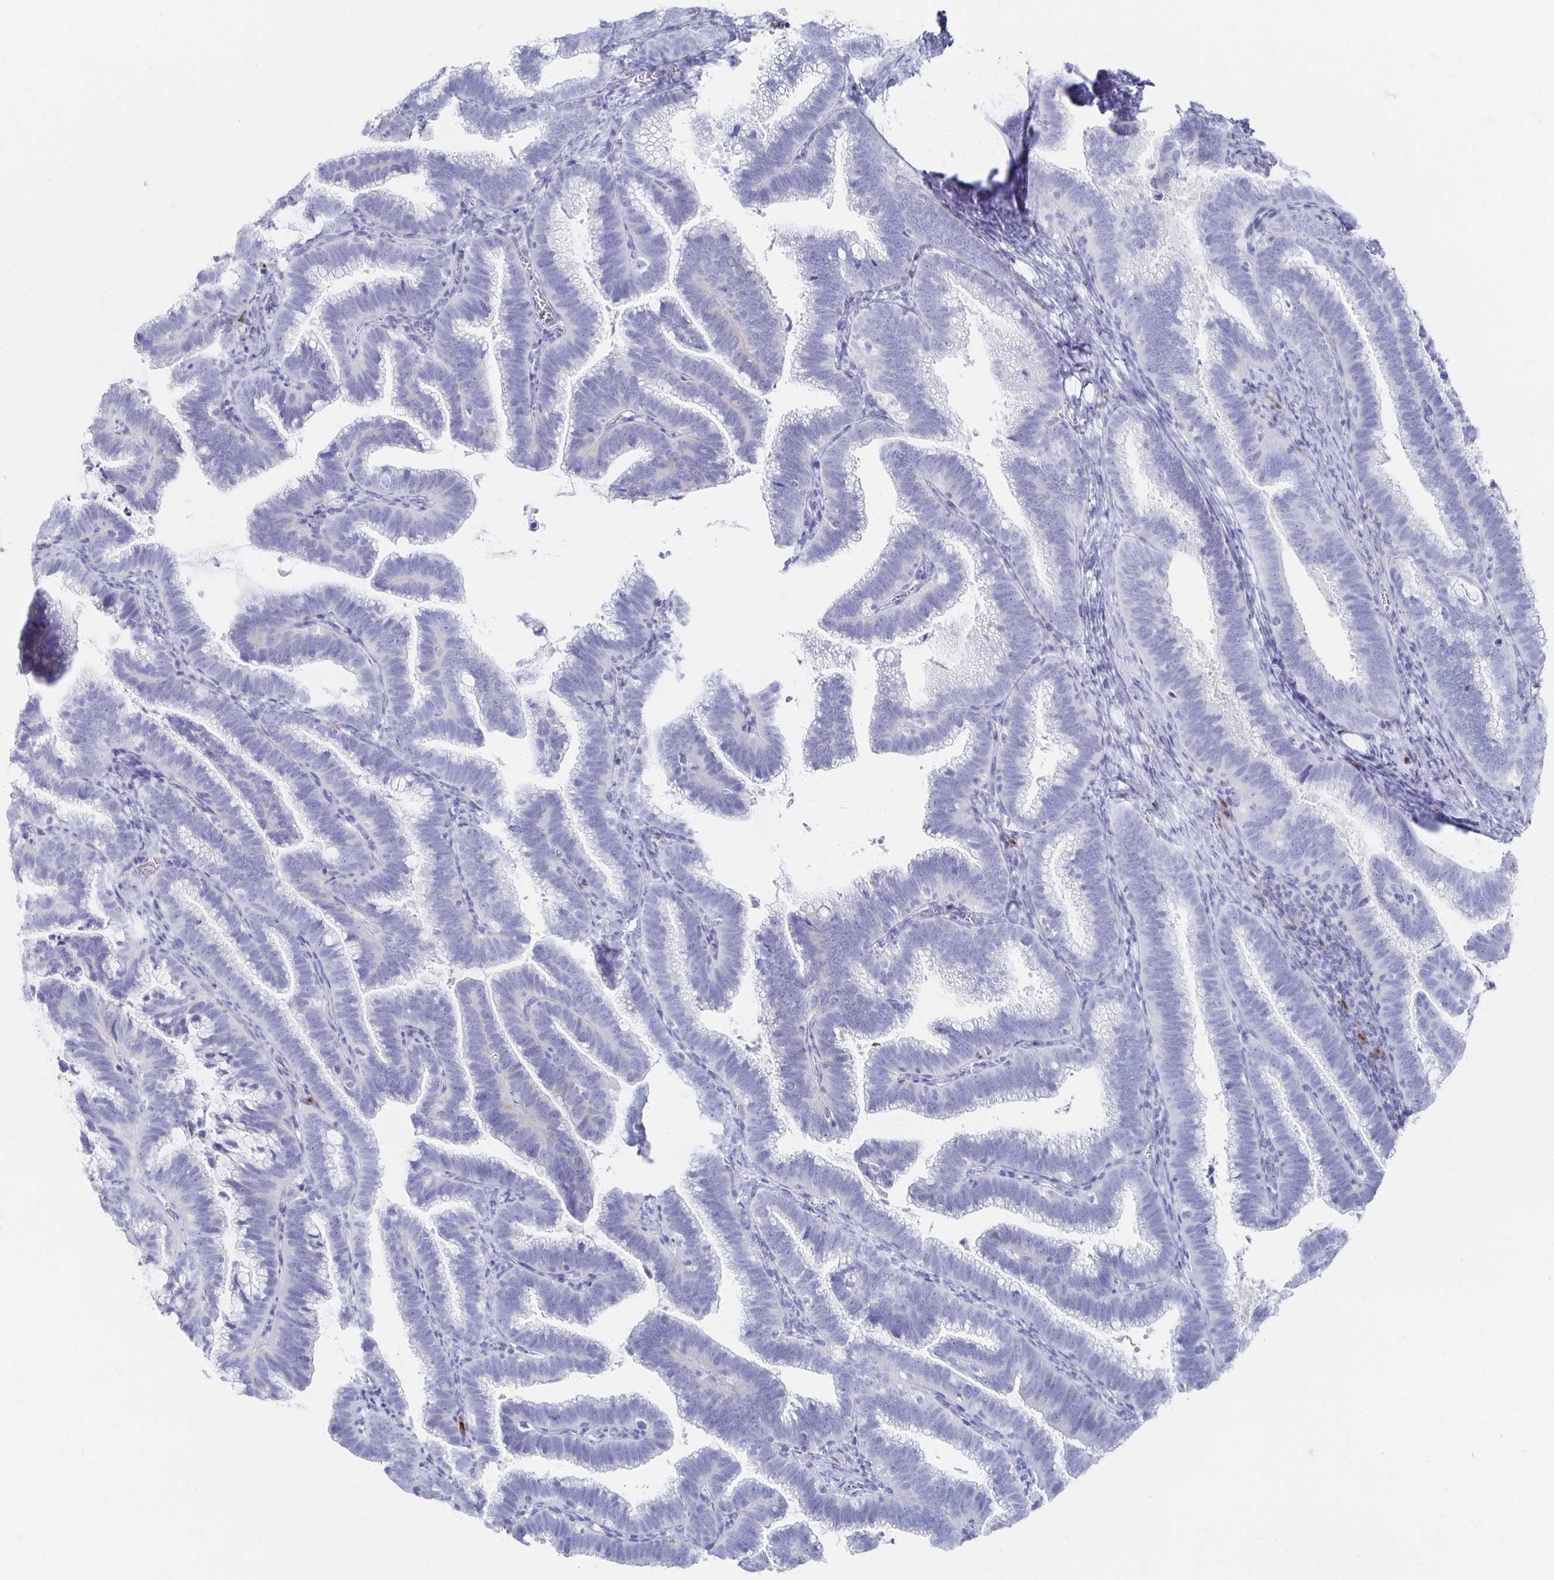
{"staining": {"intensity": "negative", "quantity": "none", "location": "none"}, "tissue": "cervical cancer", "cell_type": "Tumor cells", "image_type": "cancer", "snomed": [{"axis": "morphology", "description": "Adenocarcinoma, NOS"}, {"axis": "topography", "description": "Cervix"}], "caption": "IHC of human cervical adenocarcinoma exhibits no positivity in tumor cells.", "gene": "PRDM7", "patient": {"sex": "female", "age": 61}}